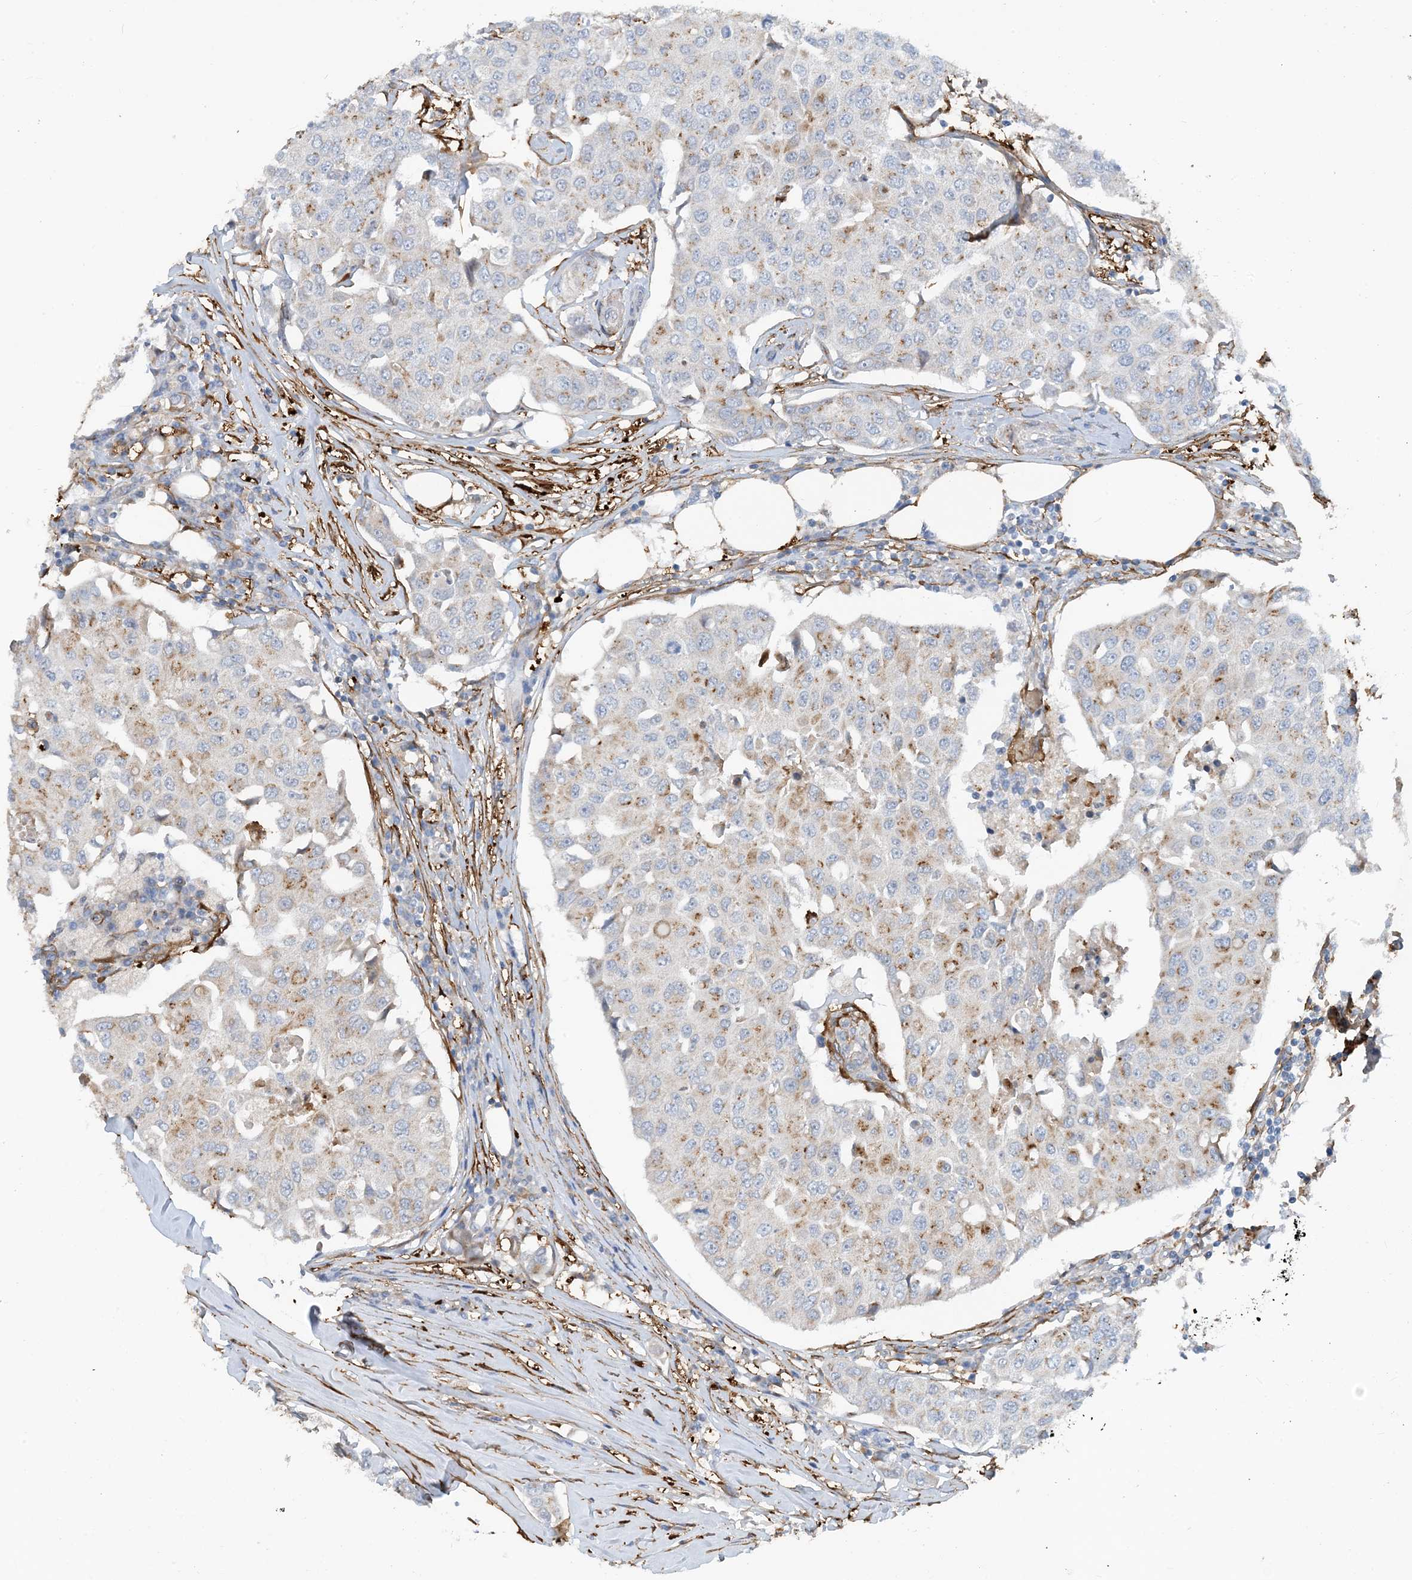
{"staining": {"intensity": "weak", "quantity": "25%-75%", "location": "cytoplasmic/membranous"}, "tissue": "breast cancer", "cell_type": "Tumor cells", "image_type": "cancer", "snomed": [{"axis": "morphology", "description": "Duct carcinoma"}, {"axis": "topography", "description": "Breast"}], "caption": "Breast cancer (infiltrating ductal carcinoma) tissue displays weak cytoplasmic/membranous positivity in approximately 25%-75% of tumor cells, visualized by immunohistochemistry.", "gene": "EIF2A", "patient": {"sex": "female", "age": 80}}